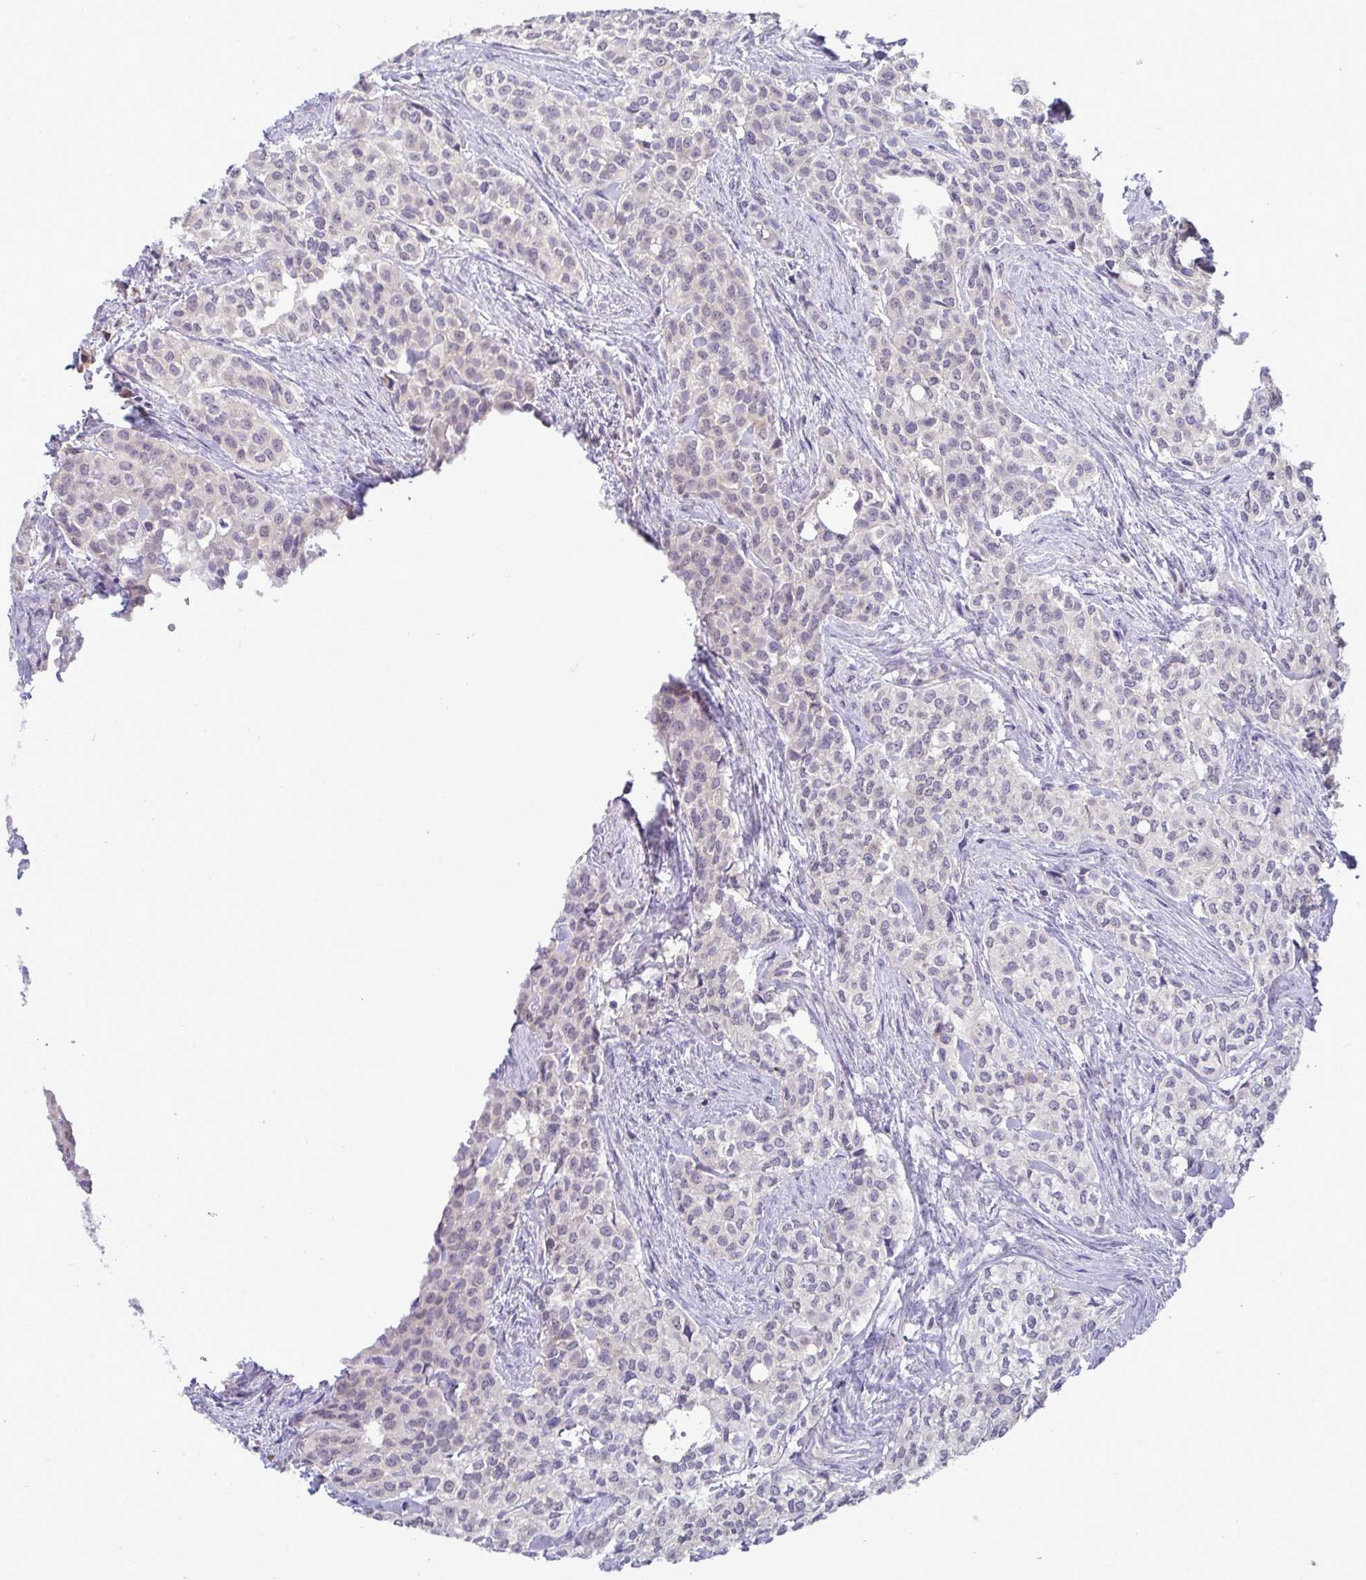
{"staining": {"intensity": "negative", "quantity": "none", "location": "none"}, "tissue": "head and neck cancer", "cell_type": "Tumor cells", "image_type": "cancer", "snomed": [{"axis": "morphology", "description": "Adenocarcinoma, NOS"}, {"axis": "topography", "description": "Head-Neck"}], "caption": "Head and neck adenocarcinoma was stained to show a protein in brown. There is no significant expression in tumor cells.", "gene": "TMEM41A", "patient": {"sex": "male", "age": 81}}